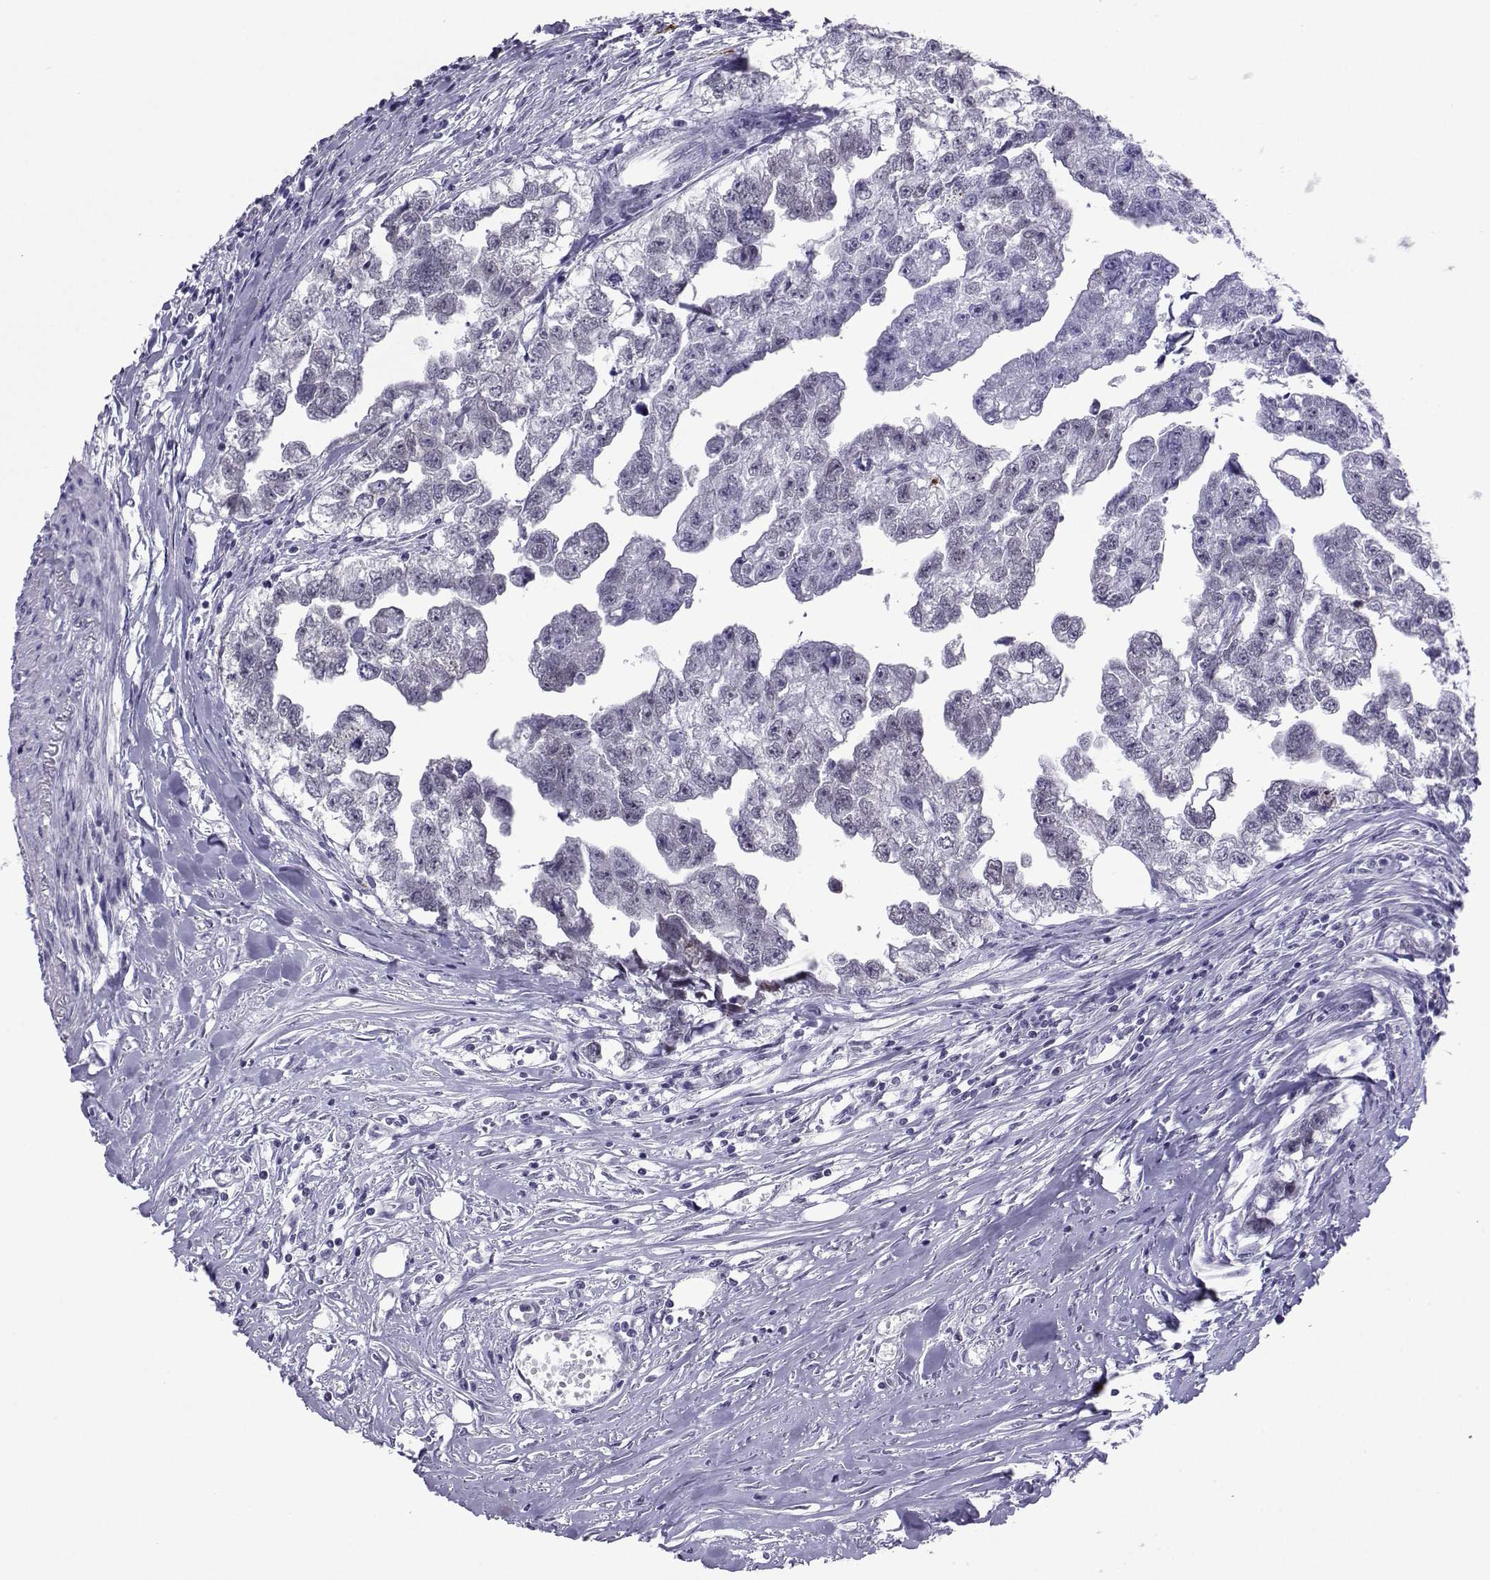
{"staining": {"intensity": "negative", "quantity": "none", "location": "none"}, "tissue": "testis cancer", "cell_type": "Tumor cells", "image_type": "cancer", "snomed": [{"axis": "morphology", "description": "Carcinoma, Embryonal, NOS"}, {"axis": "morphology", "description": "Teratoma, malignant, NOS"}, {"axis": "topography", "description": "Testis"}], "caption": "The immunohistochemistry (IHC) histopathology image has no significant positivity in tumor cells of testis embryonal carcinoma tissue. The staining is performed using DAB brown chromogen with nuclei counter-stained in using hematoxylin.", "gene": "LORICRIN", "patient": {"sex": "male", "age": 44}}